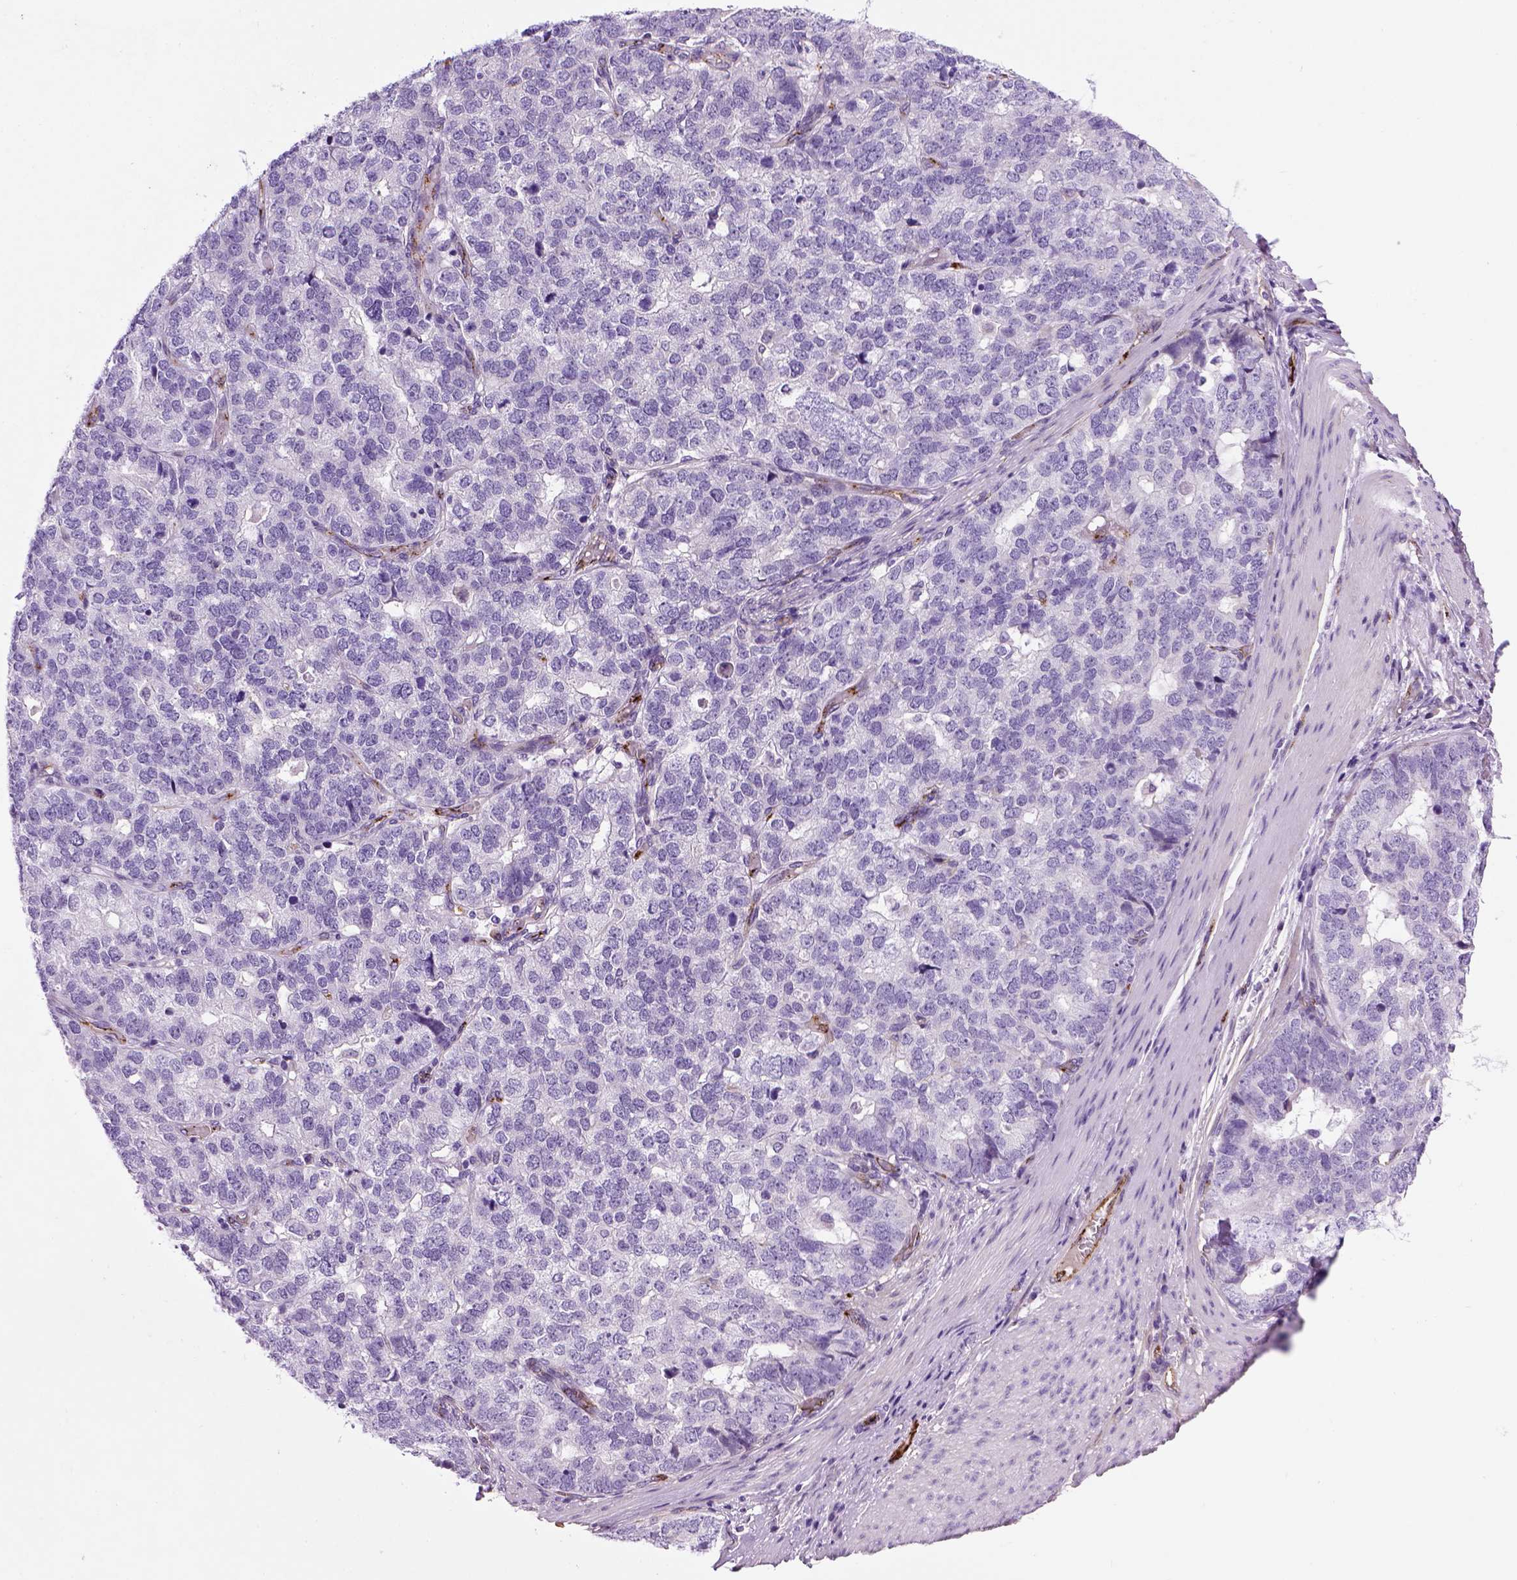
{"staining": {"intensity": "negative", "quantity": "none", "location": "none"}, "tissue": "stomach cancer", "cell_type": "Tumor cells", "image_type": "cancer", "snomed": [{"axis": "morphology", "description": "Adenocarcinoma, NOS"}, {"axis": "topography", "description": "Stomach"}], "caption": "IHC histopathology image of neoplastic tissue: adenocarcinoma (stomach) stained with DAB (3,3'-diaminobenzidine) demonstrates no significant protein staining in tumor cells.", "gene": "VWF", "patient": {"sex": "male", "age": 69}}